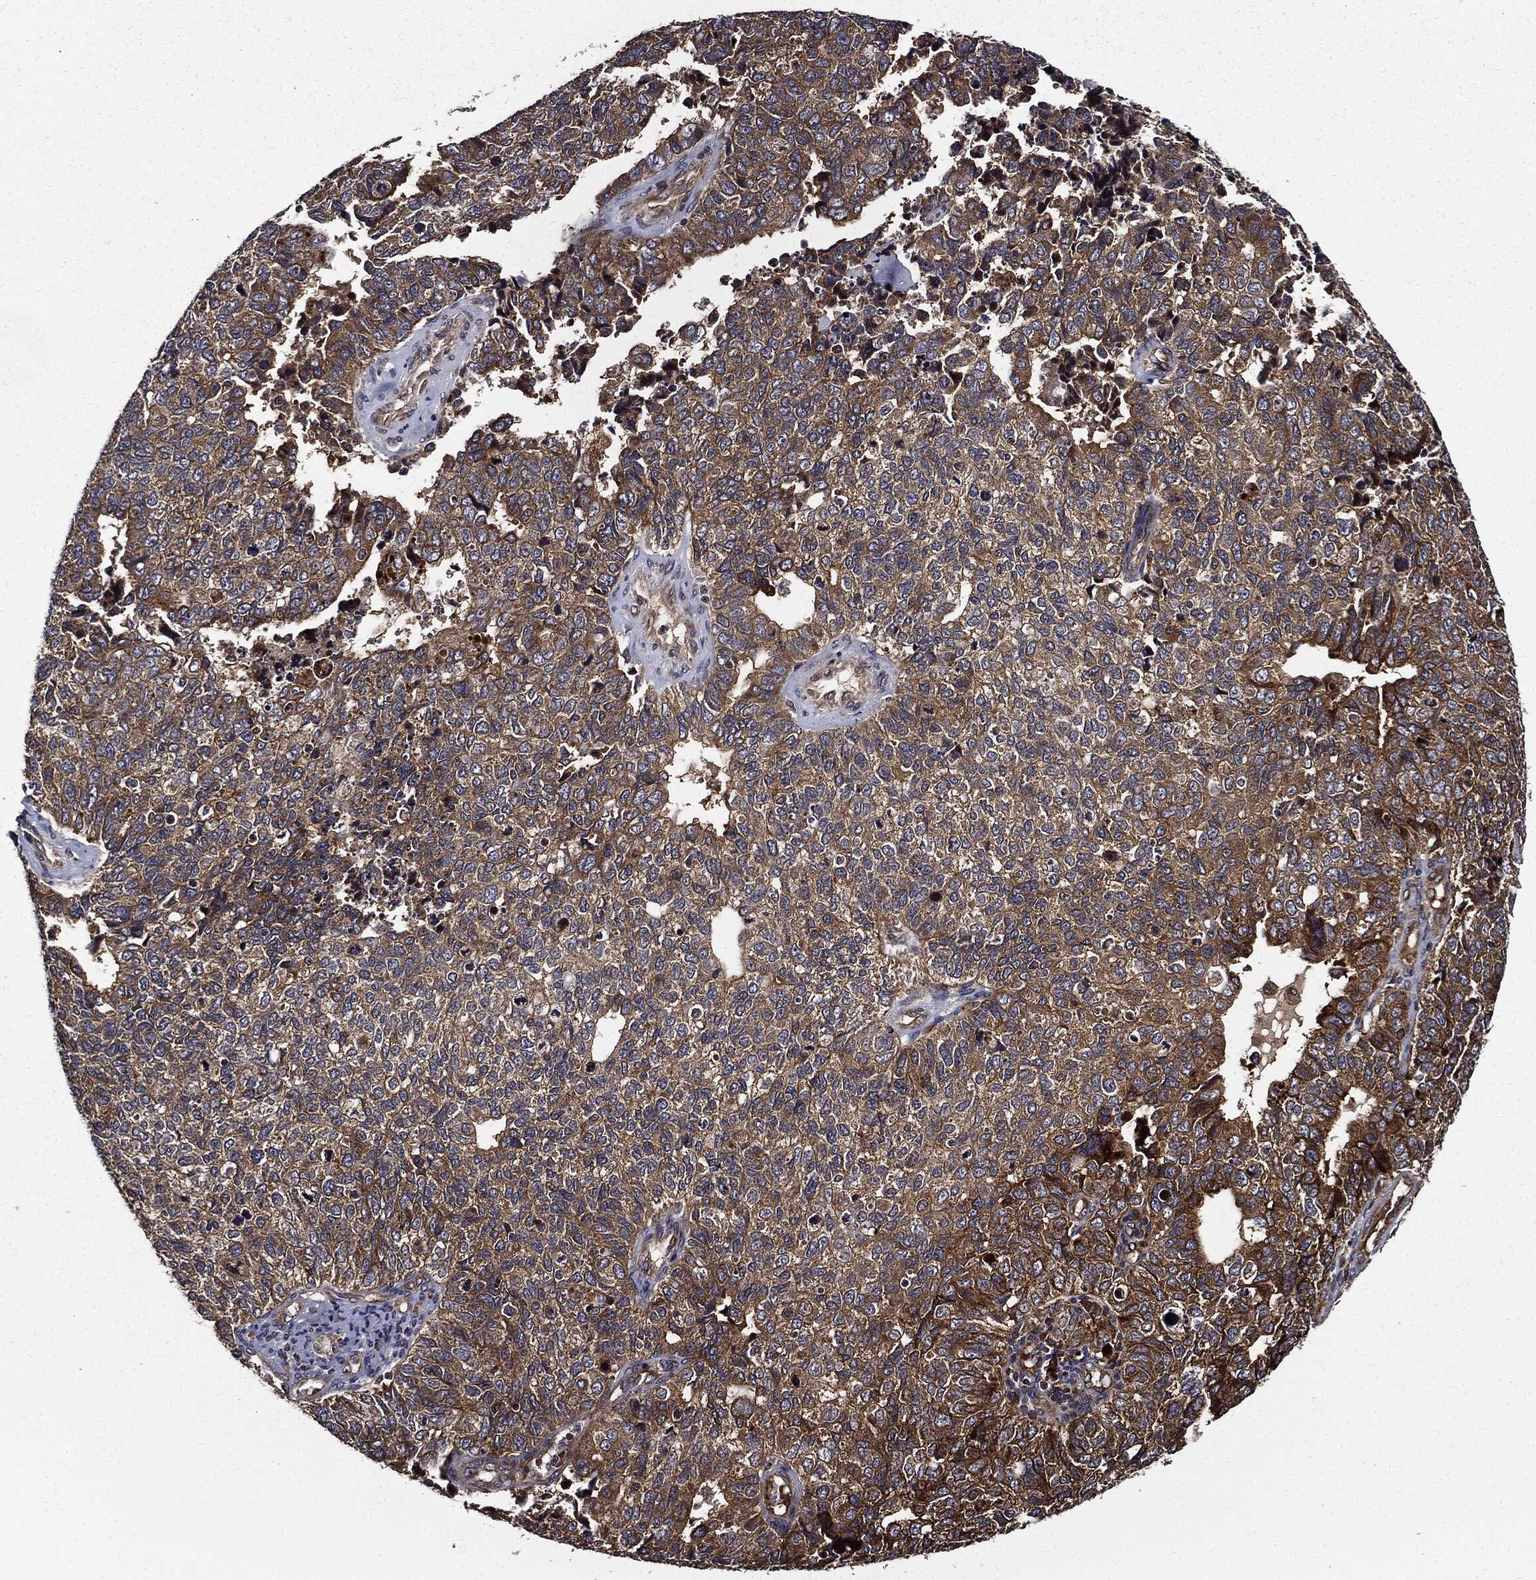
{"staining": {"intensity": "strong", "quantity": ">75%", "location": "cytoplasmic/membranous"}, "tissue": "cervical cancer", "cell_type": "Tumor cells", "image_type": "cancer", "snomed": [{"axis": "morphology", "description": "Squamous cell carcinoma, NOS"}, {"axis": "topography", "description": "Cervix"}], "caption": "IHC staining of cervical cancer (squamous cell carcinoma), which shows high levels of strong cytoplasmic/membranous positivity in about >75% of tumor cells indicating strong cytoplasmic/membranous protein staining. The staining was performed using DAB (brown) for protein detection and nuclei were counterstained in hematoxylin (blue).", "gene": "HTT", "patient": {"sex": "female", "age": 63}}